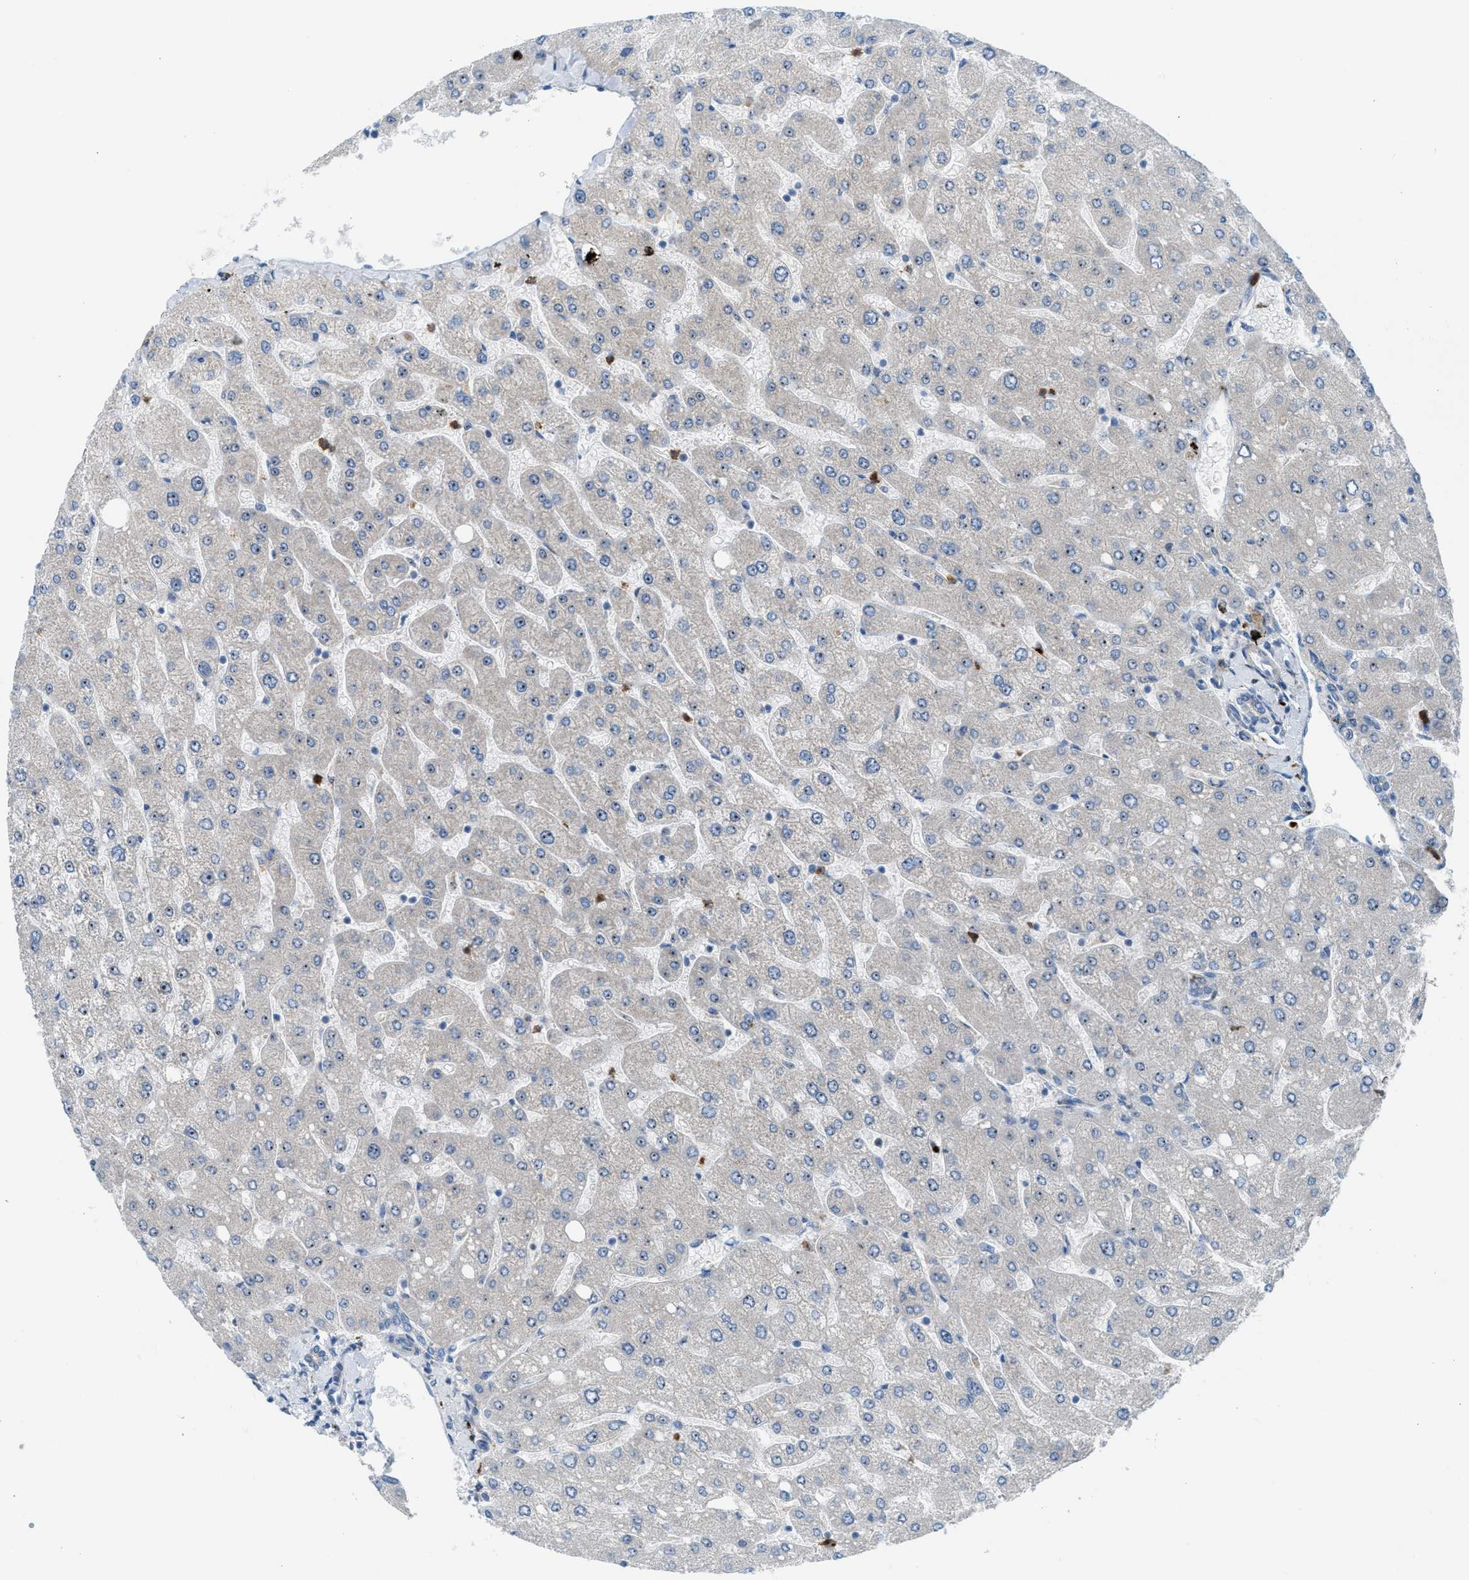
{"staining": {"intensity": "negative", "quantity": "none", "location": "none"}, "tissue": "liver", "cell_type": "Cholangiocytes", "image_type": "normal", "snomed": [{"axis": "morphology", "description": "Normal tissue, NOS"}, {"axis": "topography", "description": "Liver"}], "caption": "IHC of unremarkable human liver demonstrates no expression in cholangiocytes. Nuclei are stained in blue.", "gene": "TPH1", "patient": {"sex": "male", "age": 55}}